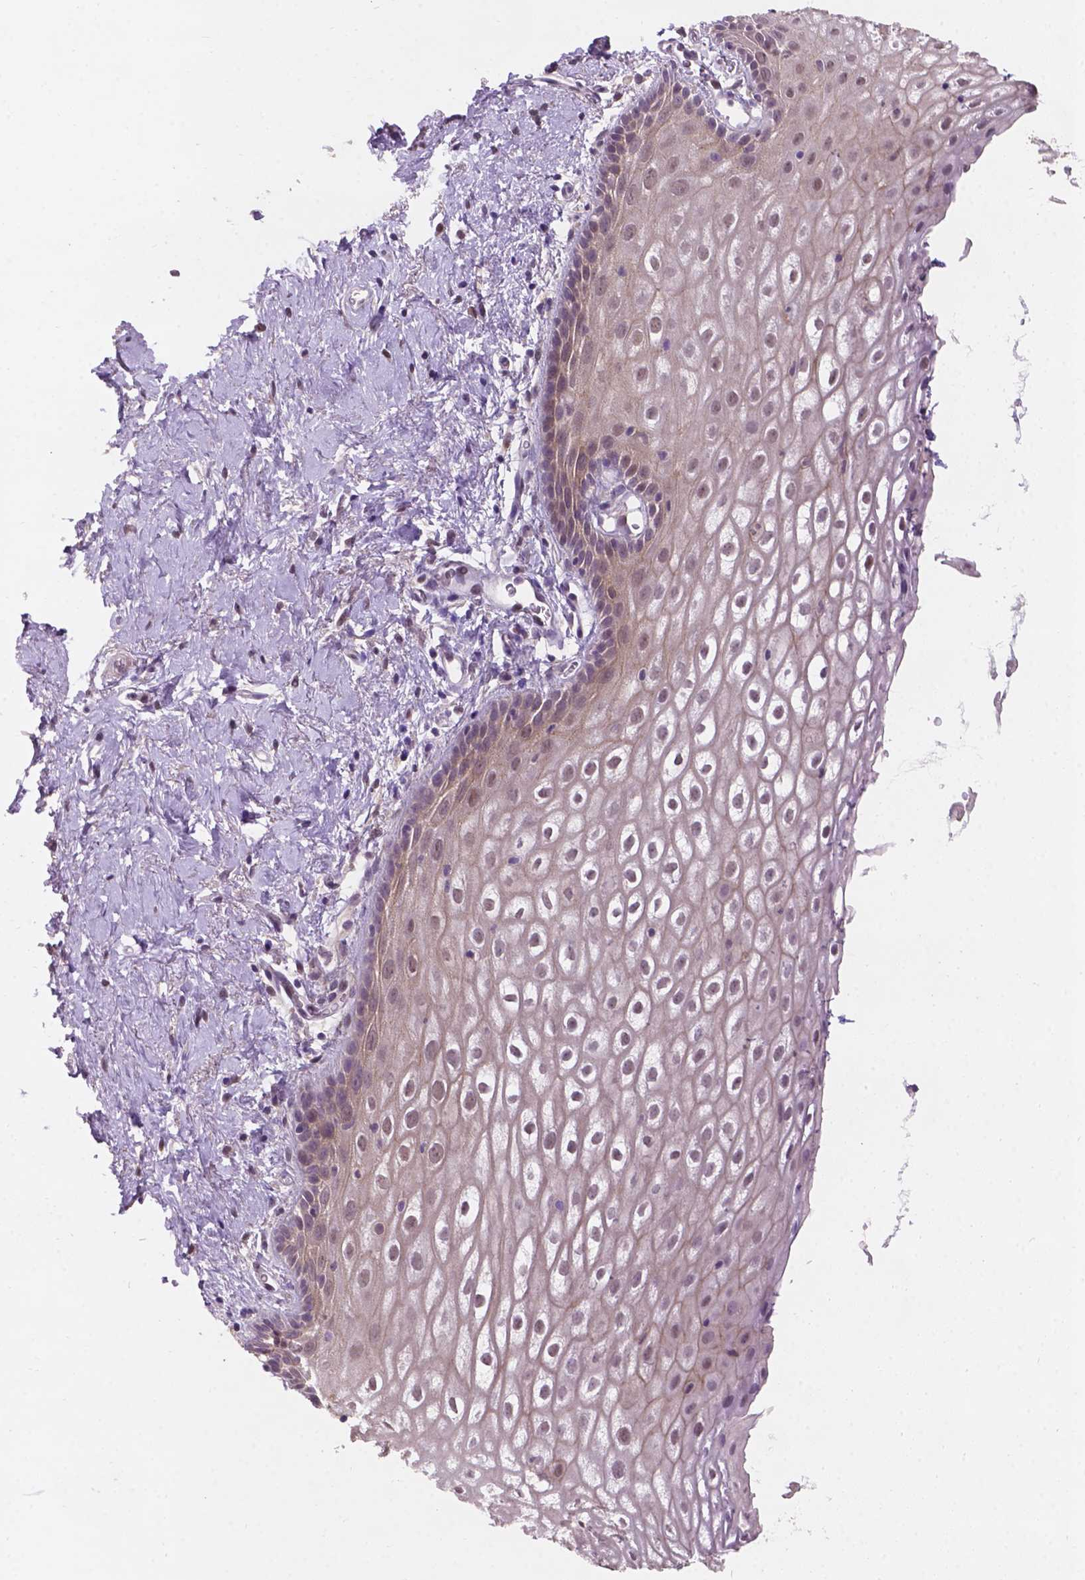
{"staining": {"intensity": "moderate", "quantity": "25%-75%", "location": "cytoplasmic/membranous,nuclear"}, "tissue": "vagina", "cell_type": "Squamous epithelial cells", "image_type": "normal", "snomed": [{"axis": "morphology", "description": "Normal tissue, NOS"}, {"axis": "morphology", "description": "Adenocarcinoma, NOS"}, {"axis": "topography", "description": "Rectum"}, {"axis": "topography", "description": "Vagina"}, {"axis": "topography", "description": "Peripheral nerve tissue"}], "caption": "Immunohistochemical staining of normal vagina demonstrates moderate cytoplasmic/membranous,nuclear protein positivity in approximately 25%-75% of squamous epithelial cells.", "gene": "GXYLT2", "patient": {"sex": "female", "age": 71}}